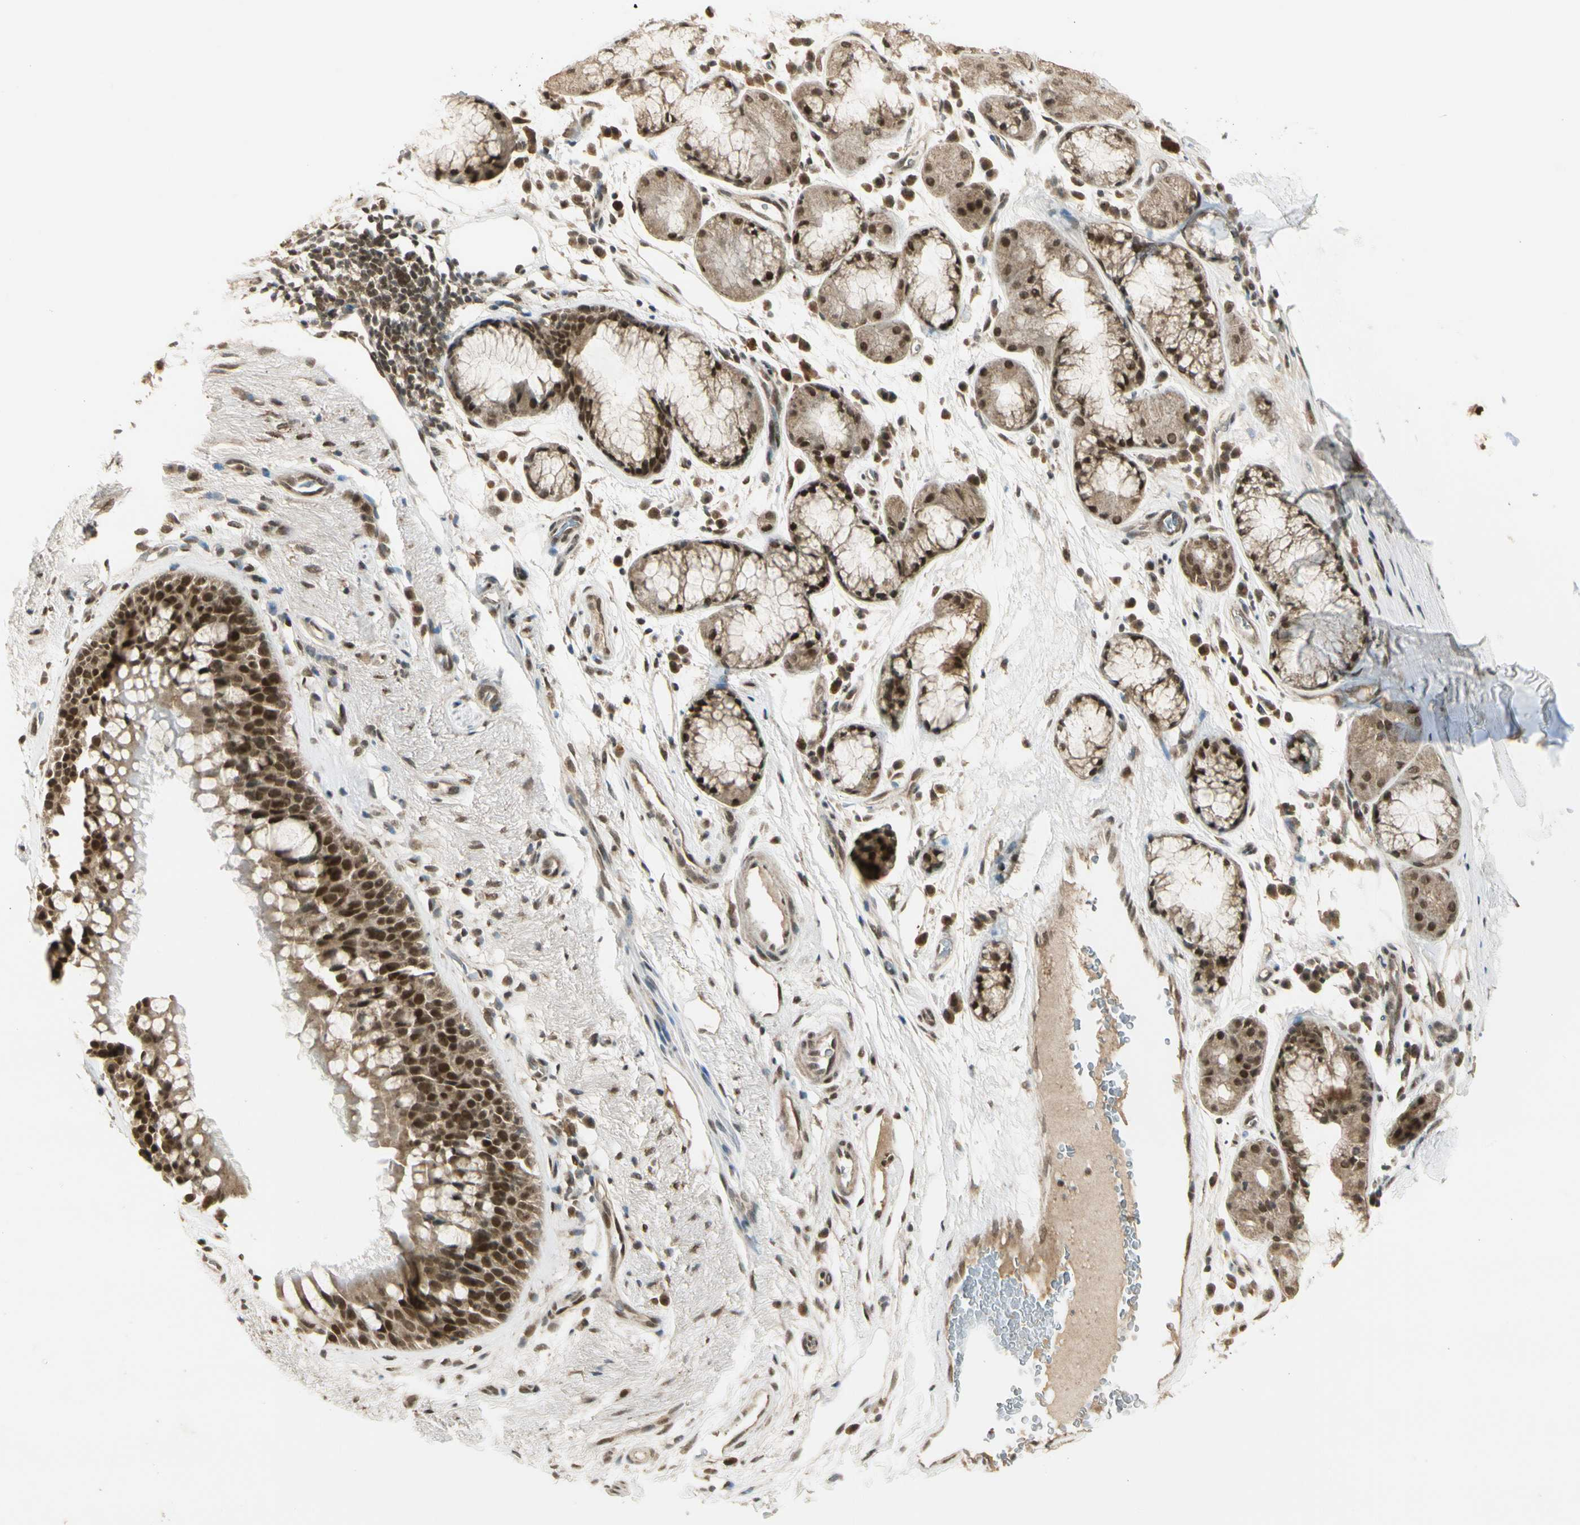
{"staining": {"intensity": "moderate", "quantity": ">75%", "location": "cytoplasmic/membranous,nuclear"}, "tissue": "bronchus", "cell_type": "Respiratory epithelial cells", "image_type": "normal", "snomed": [{"axis": "morphology", "description": "Normal tissue, NOS"}, {"axis": "topography", "description": "Bronchus"}], "caption": "Immunohistochemical staining of normal human bronchus exhibits moderate cytoplasmic/membranous,nuclear protein positivity in about >75% of respiratory epithelial cells. (Stains: DAB in brown, nuclei in blue, Microscopy: brightfield microscopy at high magnification).", "gene": "ZNF135", "patient": {"sex": "female", "age": 54}}